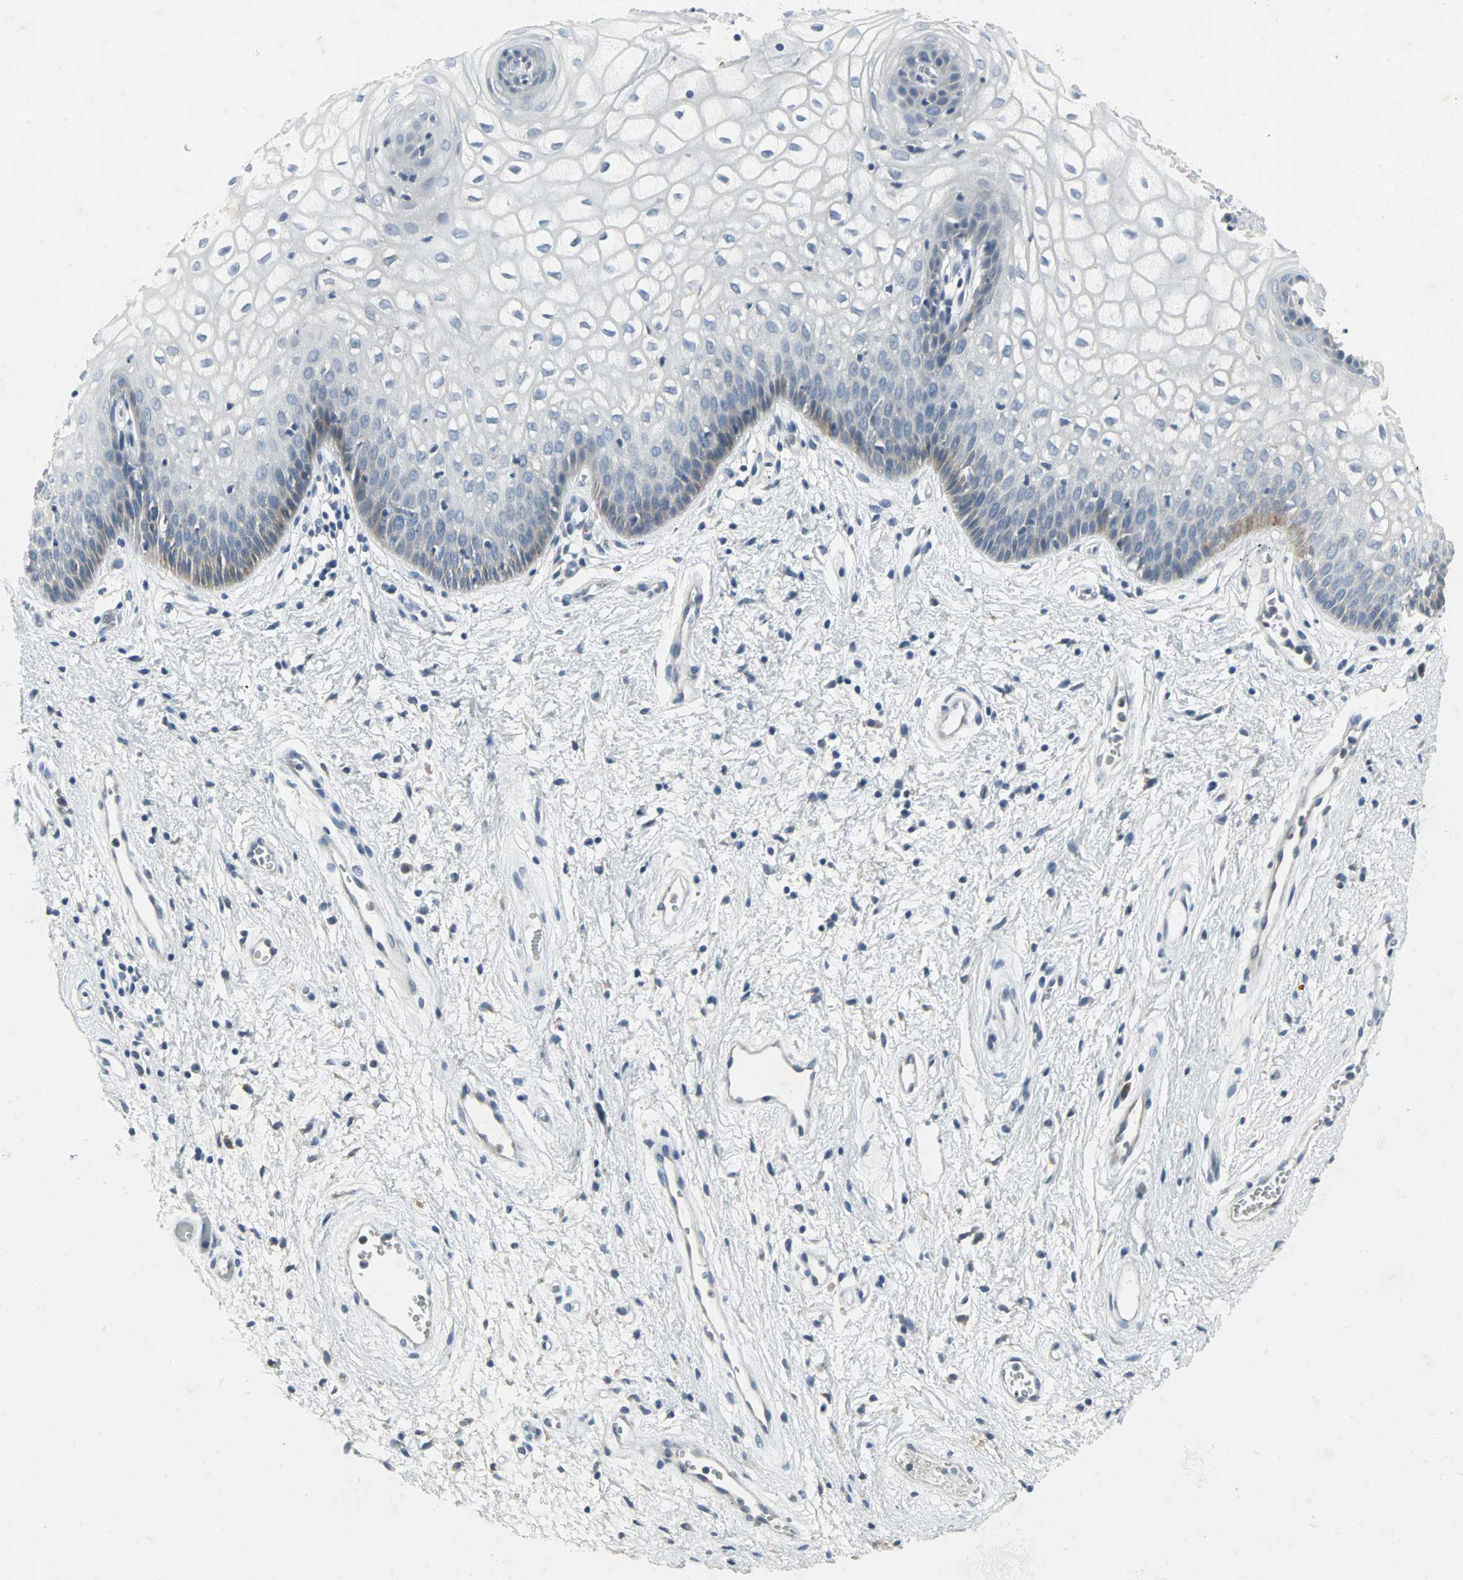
{"staining": {"intensity": "weak", "quantity": "<25%", "location": "cytoplasmic/membranous"}, "tissue": "vagina", "cell_type": "Squamous epithelial cells", "image_type": "normal", "snomed": [{"axis": "morphology", "description": "Normal tissue, NOS"}, {"axis": "topography", "description": "Vagina"}], "caption": "The IHC photomicrograph has no significant staining in squamous epithelial cells of vagina.", "gene": "SLC2A5", "patient": {"sex": "female", "age": 34}}